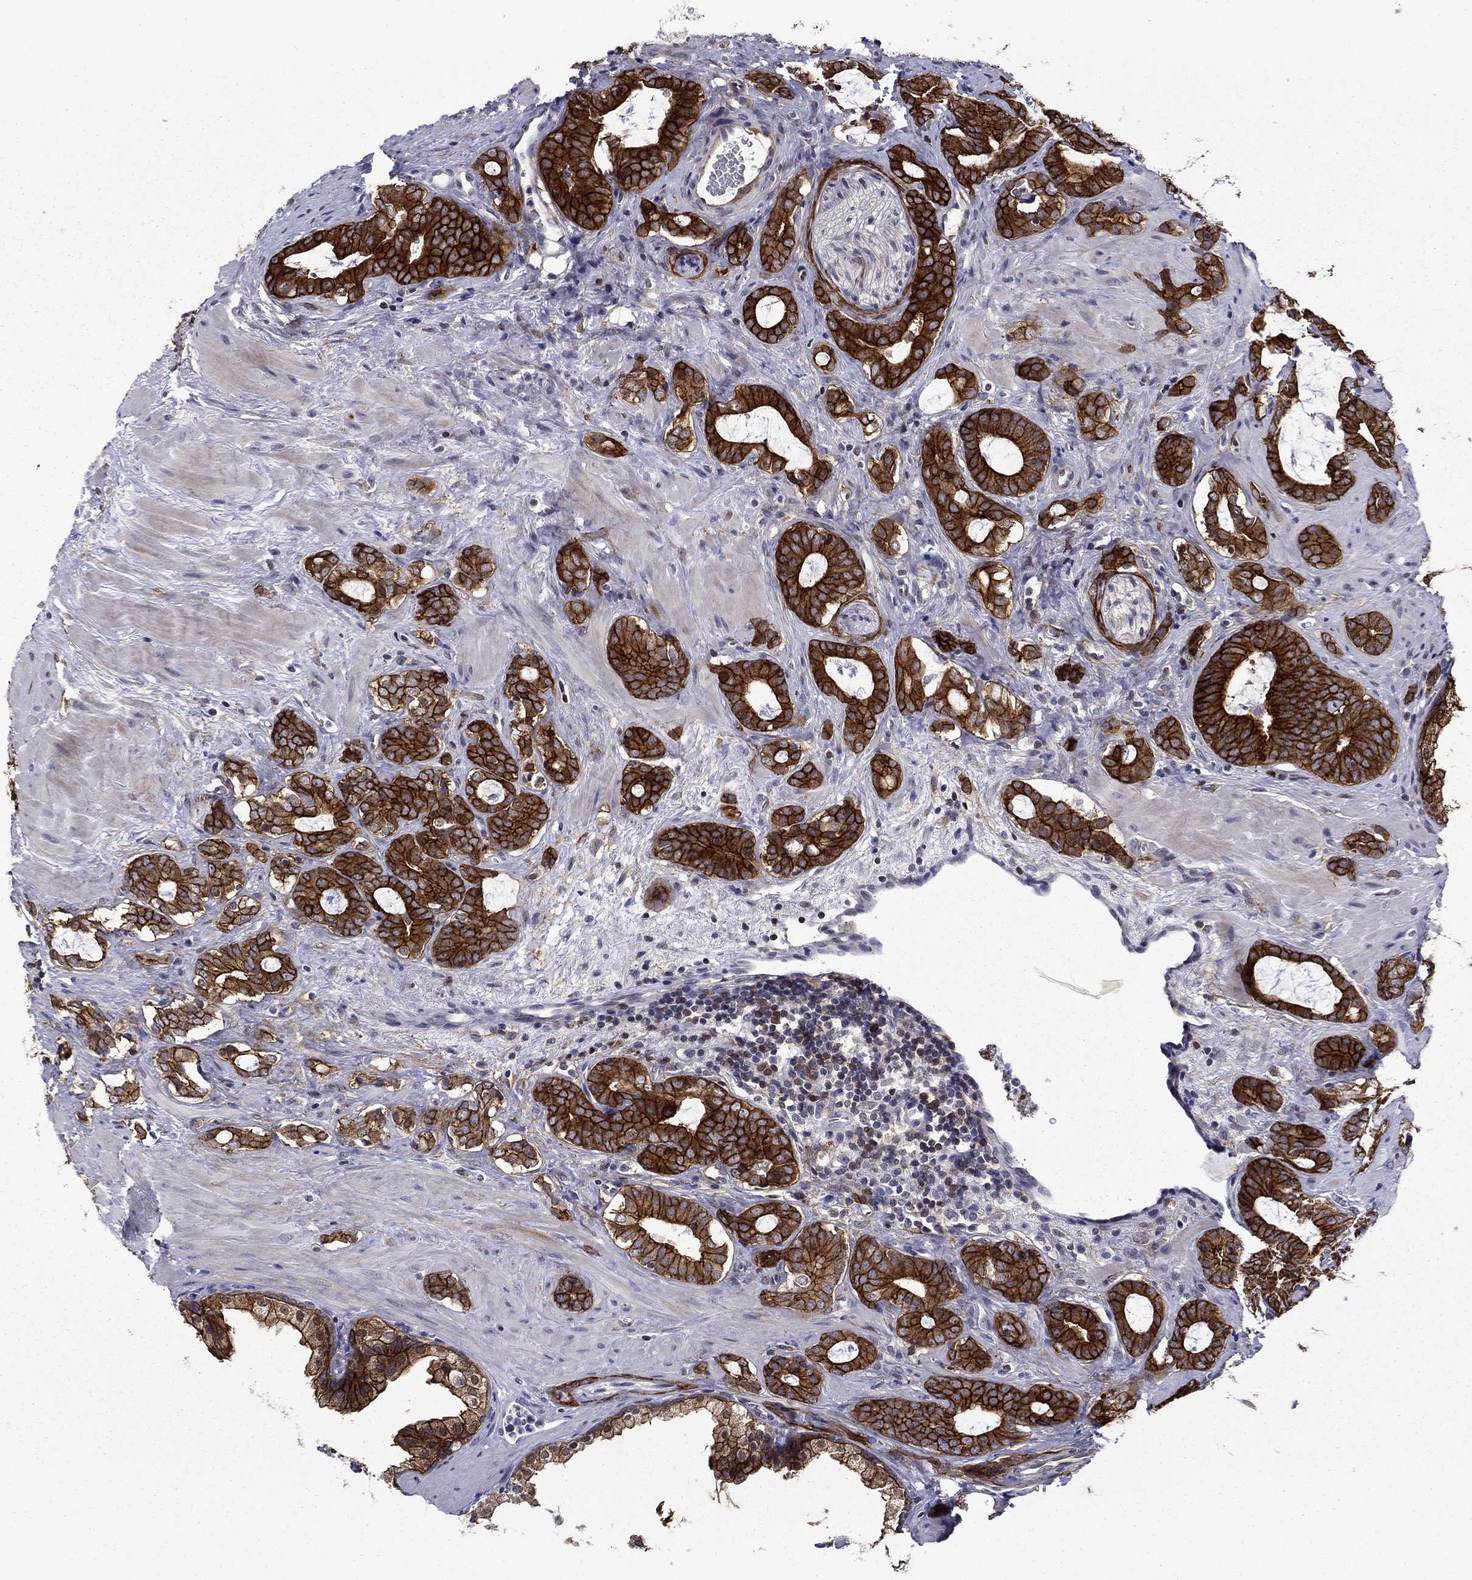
{"staining": {"intensity": "strong", "quantity": ">75%", "location": "cytoplasmic/membranous"}, "tissue": "prostate cancer", "cell_type": "Tumor cells", "image_type": "cancer", "snomed": [{"axis": "morphology", "description": "Adenocarcinoma, NOS"}, {"axis": "topography", "description": "Prostate"}], "caption": "Adenocarcinoma (prostate) stained with DAB immunohistochemistry (IHC) exhibits high levels of strong cytoplasmic/membranous expression in approximately >75% of tumor cells.", "gene": "LMO7", "patient": {"sex": "male", "age": 55}}